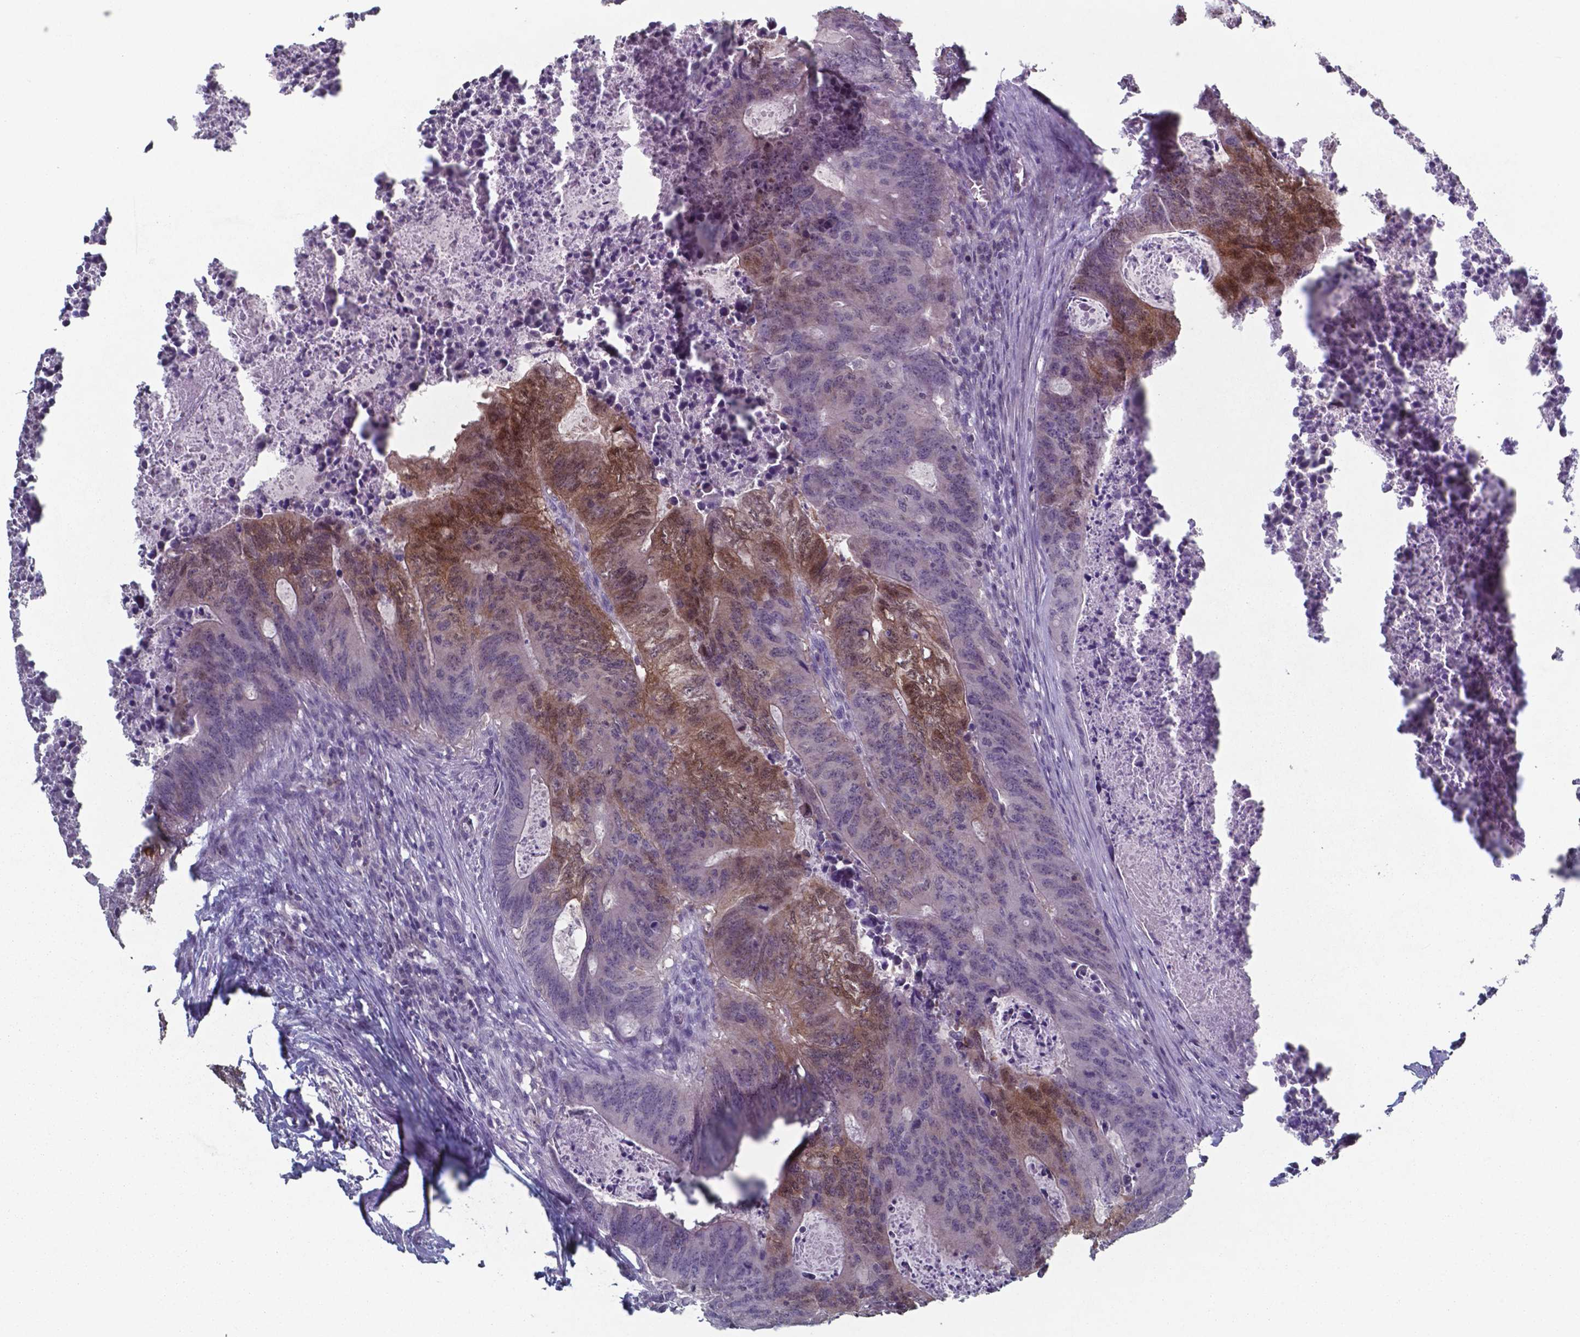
{"staining": {"intensity": "strong", "quantity": "25%-75%", "location": "cytoplasmic/membranous,nuclear"}, "tissue": "colorectal cancer", "cell_type": "Tumor cells", "image_type": "cancer", "snomed": [{"axis": "morphology", "description": "Adenocarcinoma, NOS"}, {"axis": "topography", "description": "Colon"}], "caption": "This is a histology image of immunohistochemistry staining of colorectal adenocarcinoma, which shows strong expression in the cytoplasmic/membranous and nuclear of tumor cells.", "gene": "TDP2", "patient": {"sex": "male", "age": 67}}